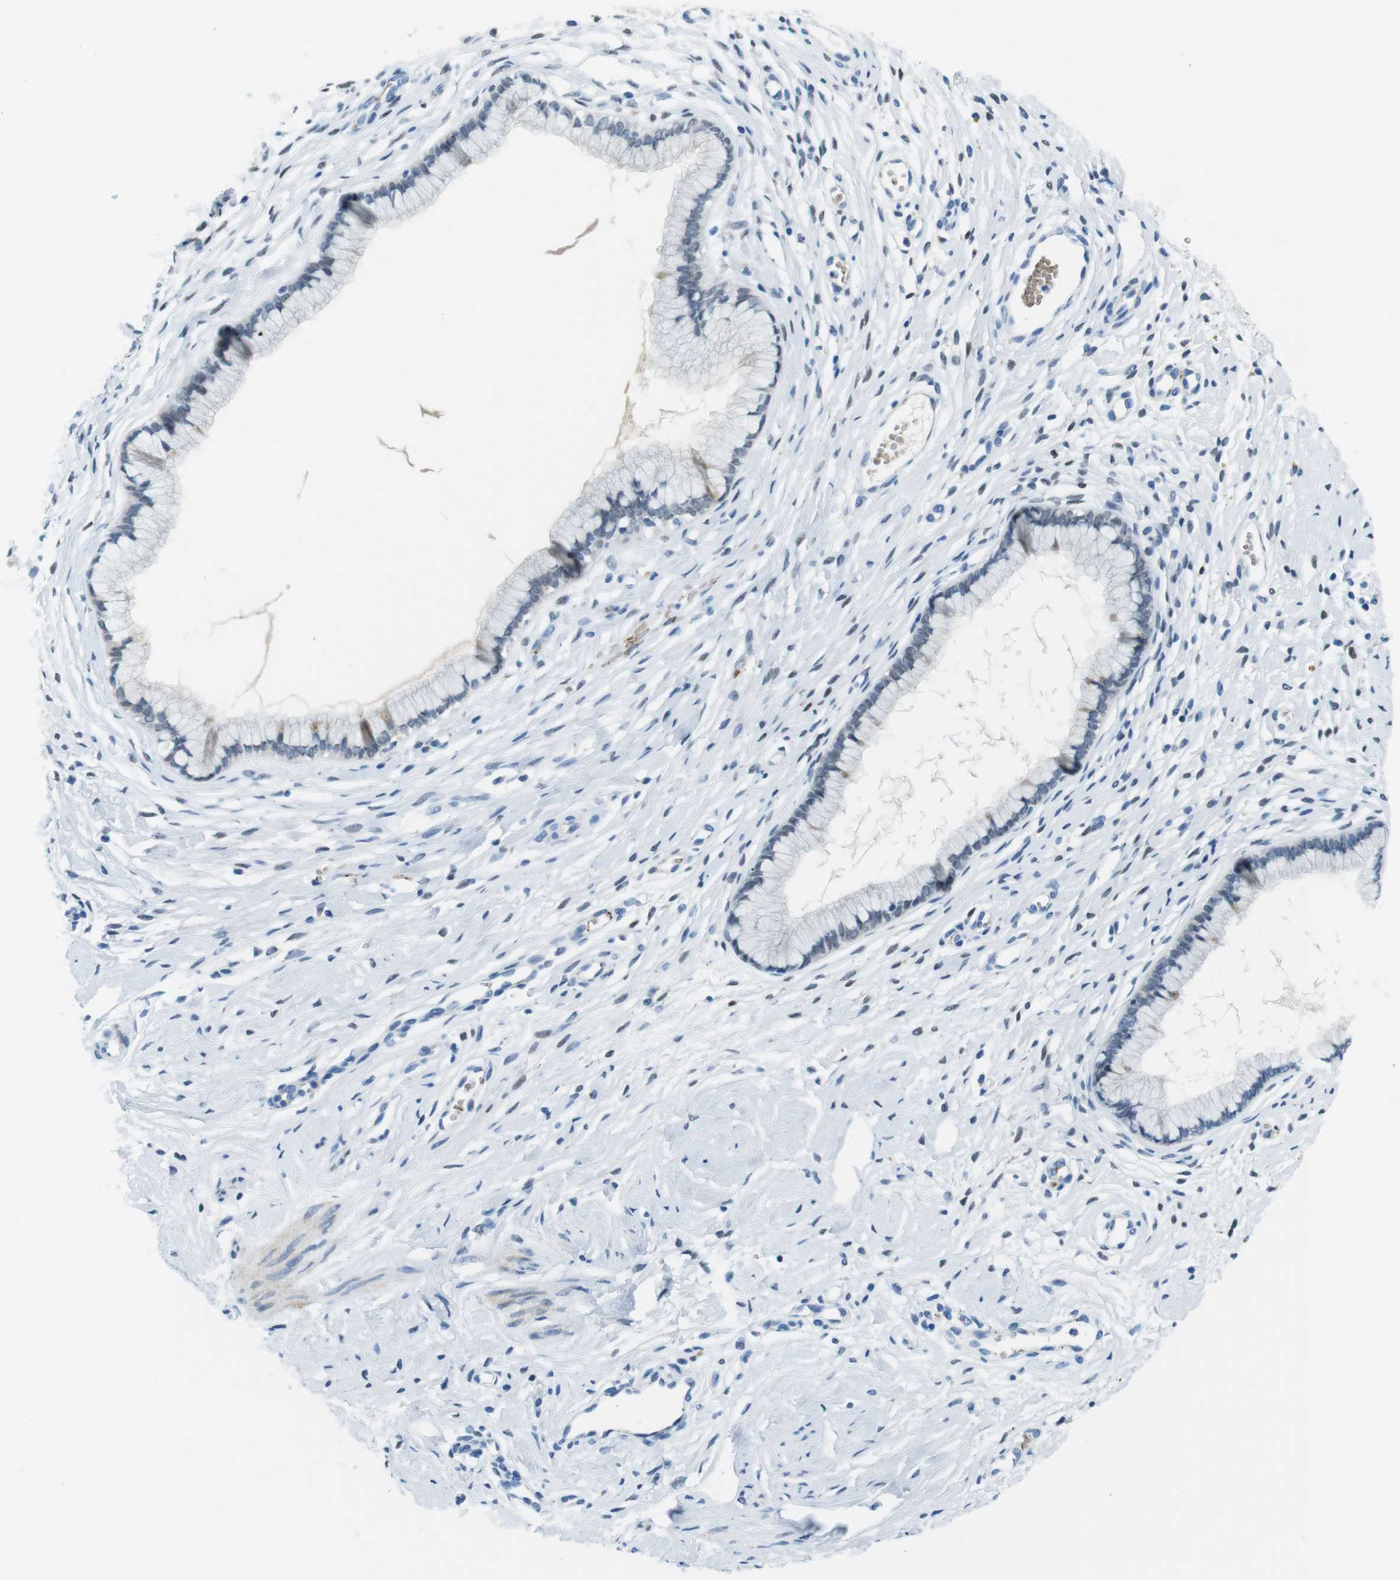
{"staining": {"intensity": "negative", "quantity": "none", "location": "none"}, "tissue": "cervix", "cell_type": "Glandular cells", "image_type": "normal", "snomed": [{"axis": "morphology", "description": "Normal tissue, NOS"}, {"axis": "topography", "description": "Cervix"}], "caption": "Immunohistochemical staining of benign cervix shows no significant expression in glandular cells.", "gene": "TFAP2C", "patient": {"sex": "female", "age": 65}}